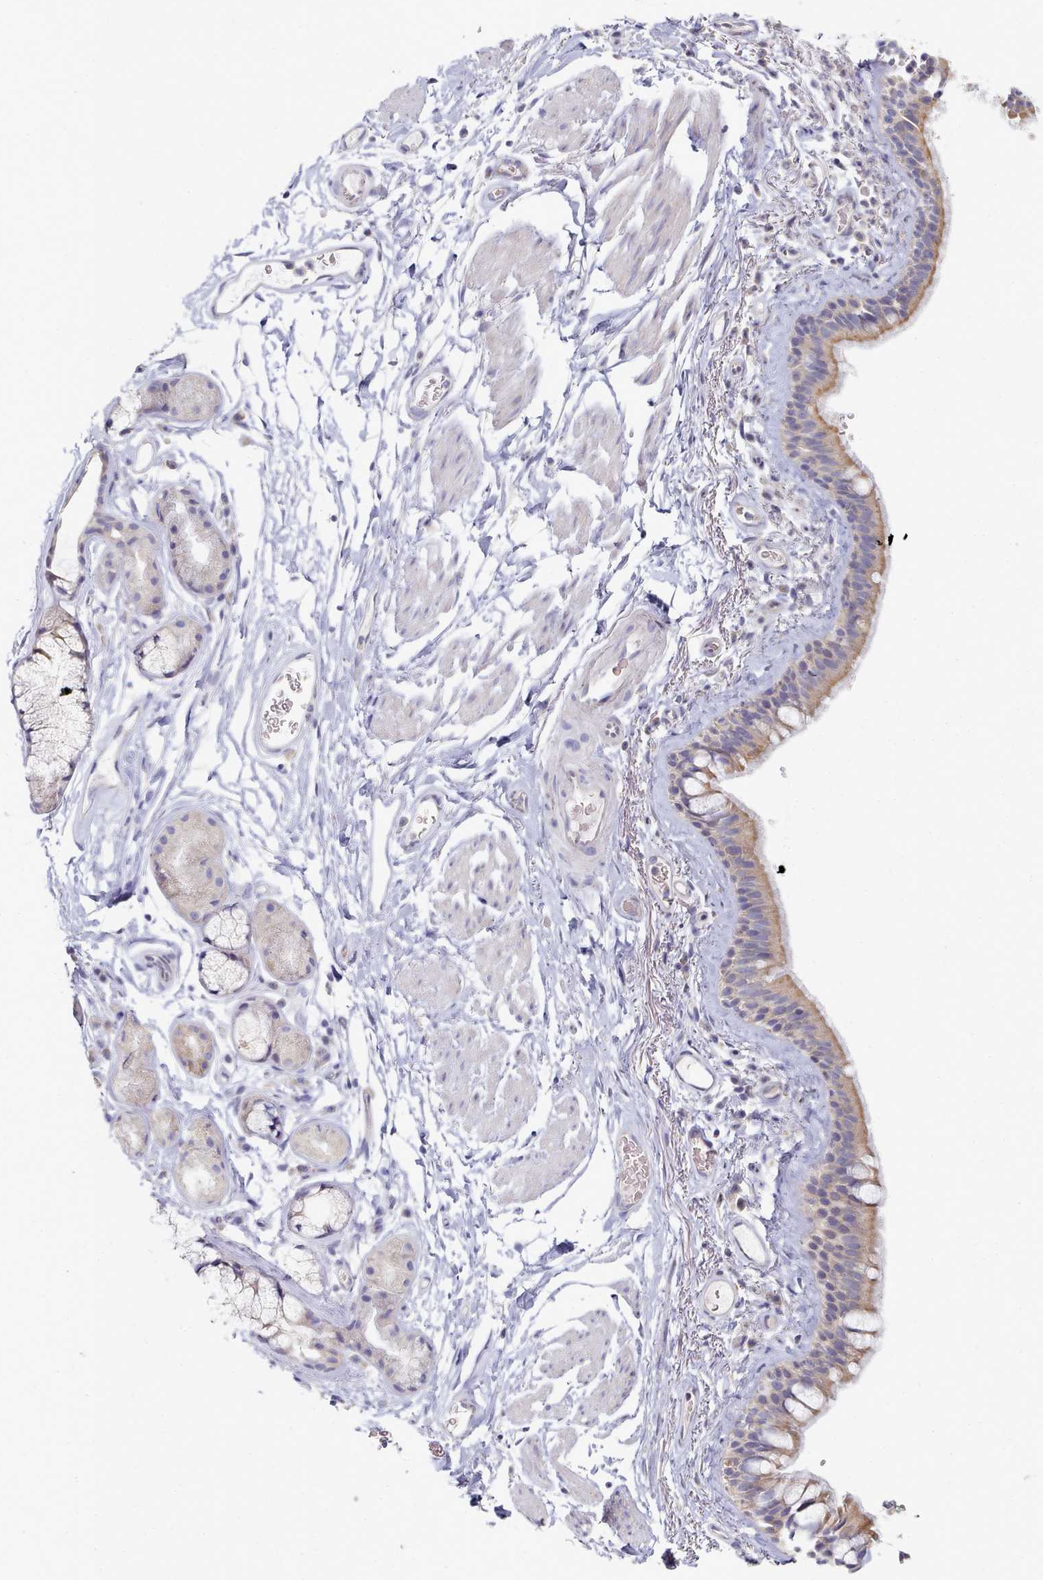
{"staining": {"intensity": "moderate", "quantity": ">75%", "location": "cytoplasmic/membranous"}, "tissue": "bronchus", "cell_type": "Respiratory epithelial cells", "image_type": "normal", "snomed": [{"axis": "morphology", "description": "Normal tissue, NOS"}, {"axis": "topography", "description": "Cartilage tissue"}], "caption": "Normal bronchus reveals moderate cytoplasmic/membranous staining in approximately >75% of respiratory epithelial cells, visualized by immunohistochemistry. The staining was performed using DAB, with brown indicating positive protein expression. Nuclei are stained blue with hematoxylin.", "gene": "TYW1B", "patient": {"sex": "male", "age": 63}}